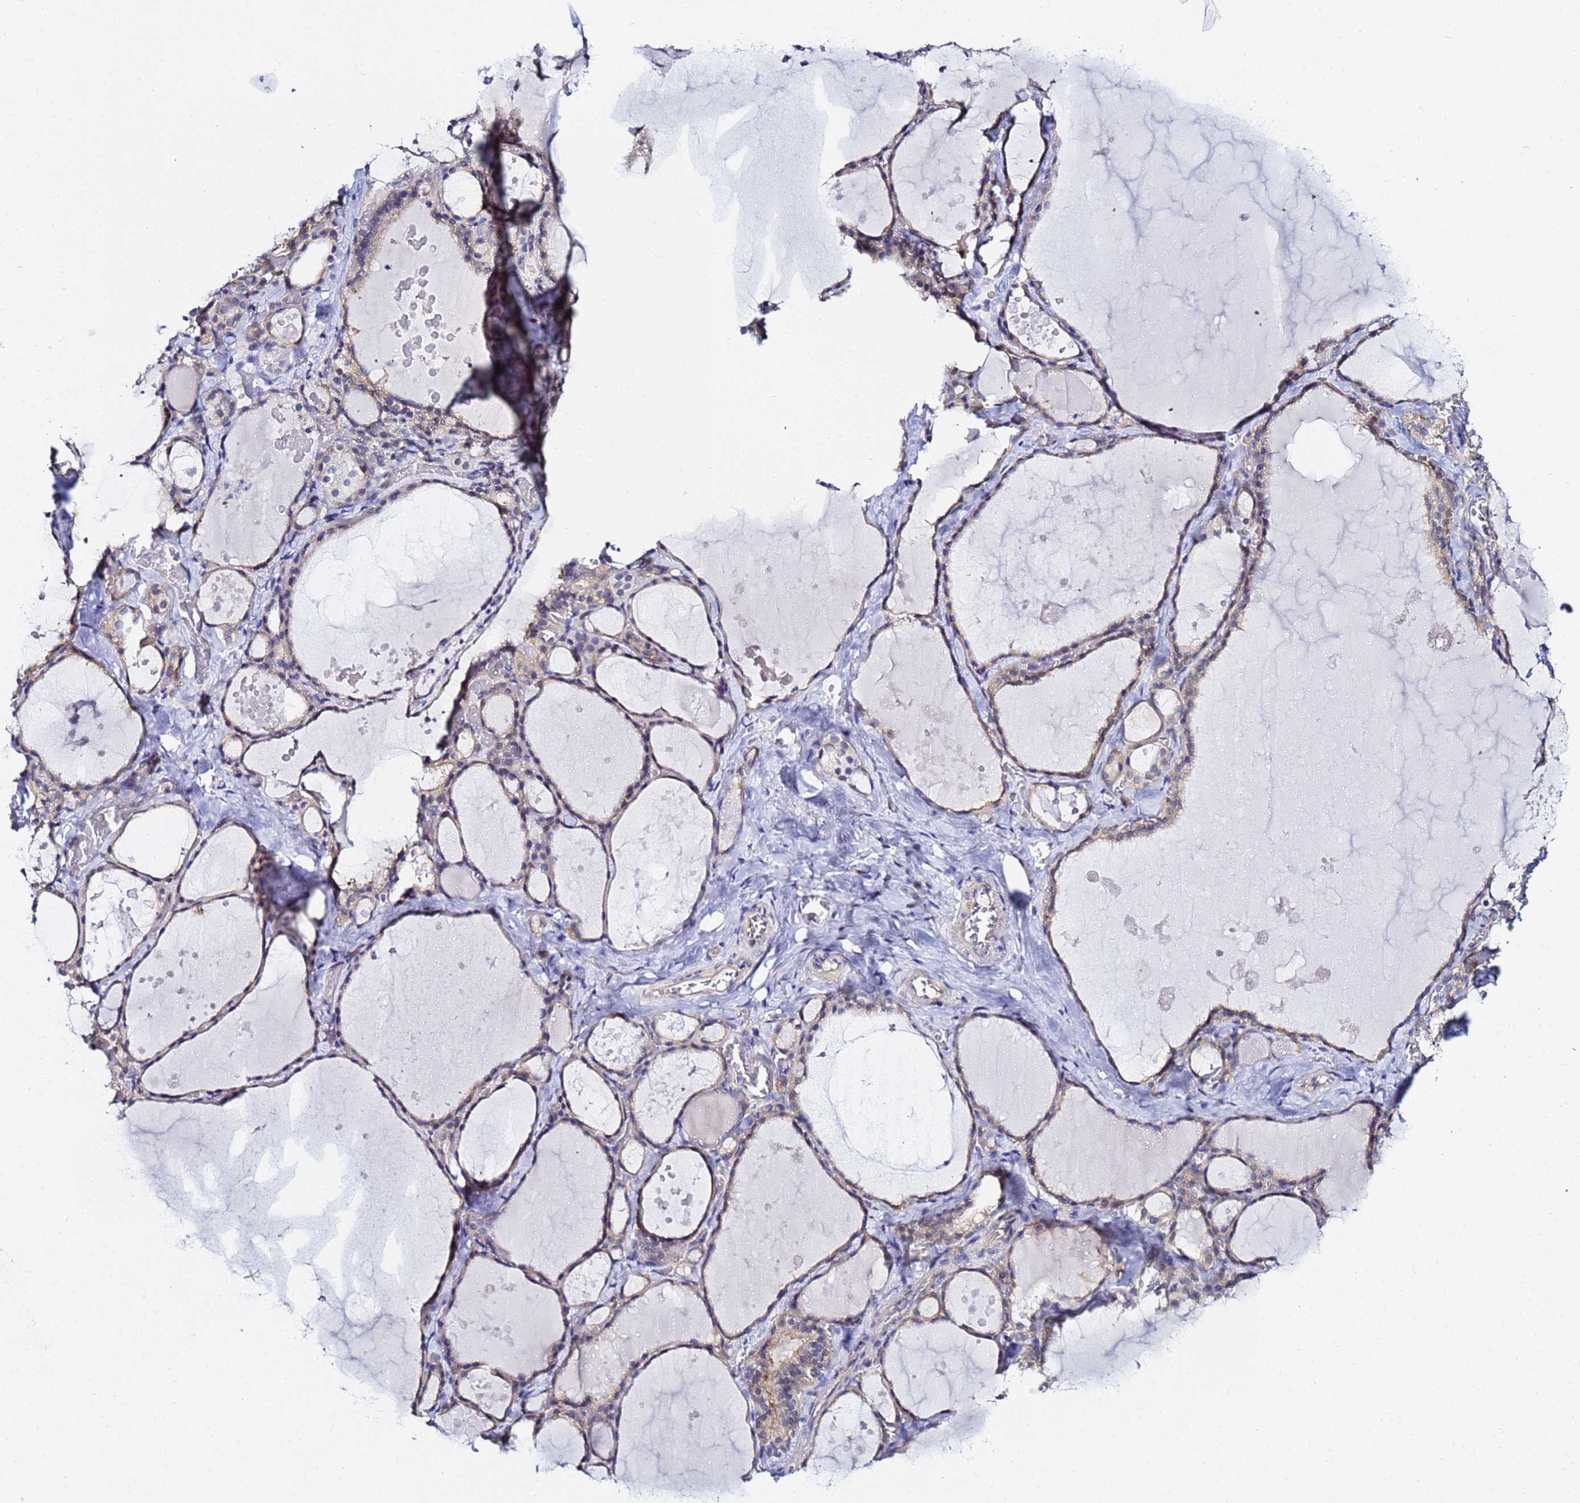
{"staining": {"intensity": "weak", "quantity": "25%-75%", "location": "cytoplasmic/membranous"}, "tissue": "thyroid gland", "cell_type": "Glandular cells", "image_type": "normal", "snomed": [{"axis": "morphology", "description": "Normal tissue, NOS"}, {"axis": "topography", "description": "Thyroid gland"}], "caption": "Thyroid gland stained for a protein displays weak cytoplasmic/membranous positivity in glandular cells. Using DAB (3,3'-diaminobenzidine) (brown) and hematoxylin (blue) stains, captured at high magnification using brightfield microscopy.", "gene": "LENG1", "patient": {"sex": "male", "age": 56}}